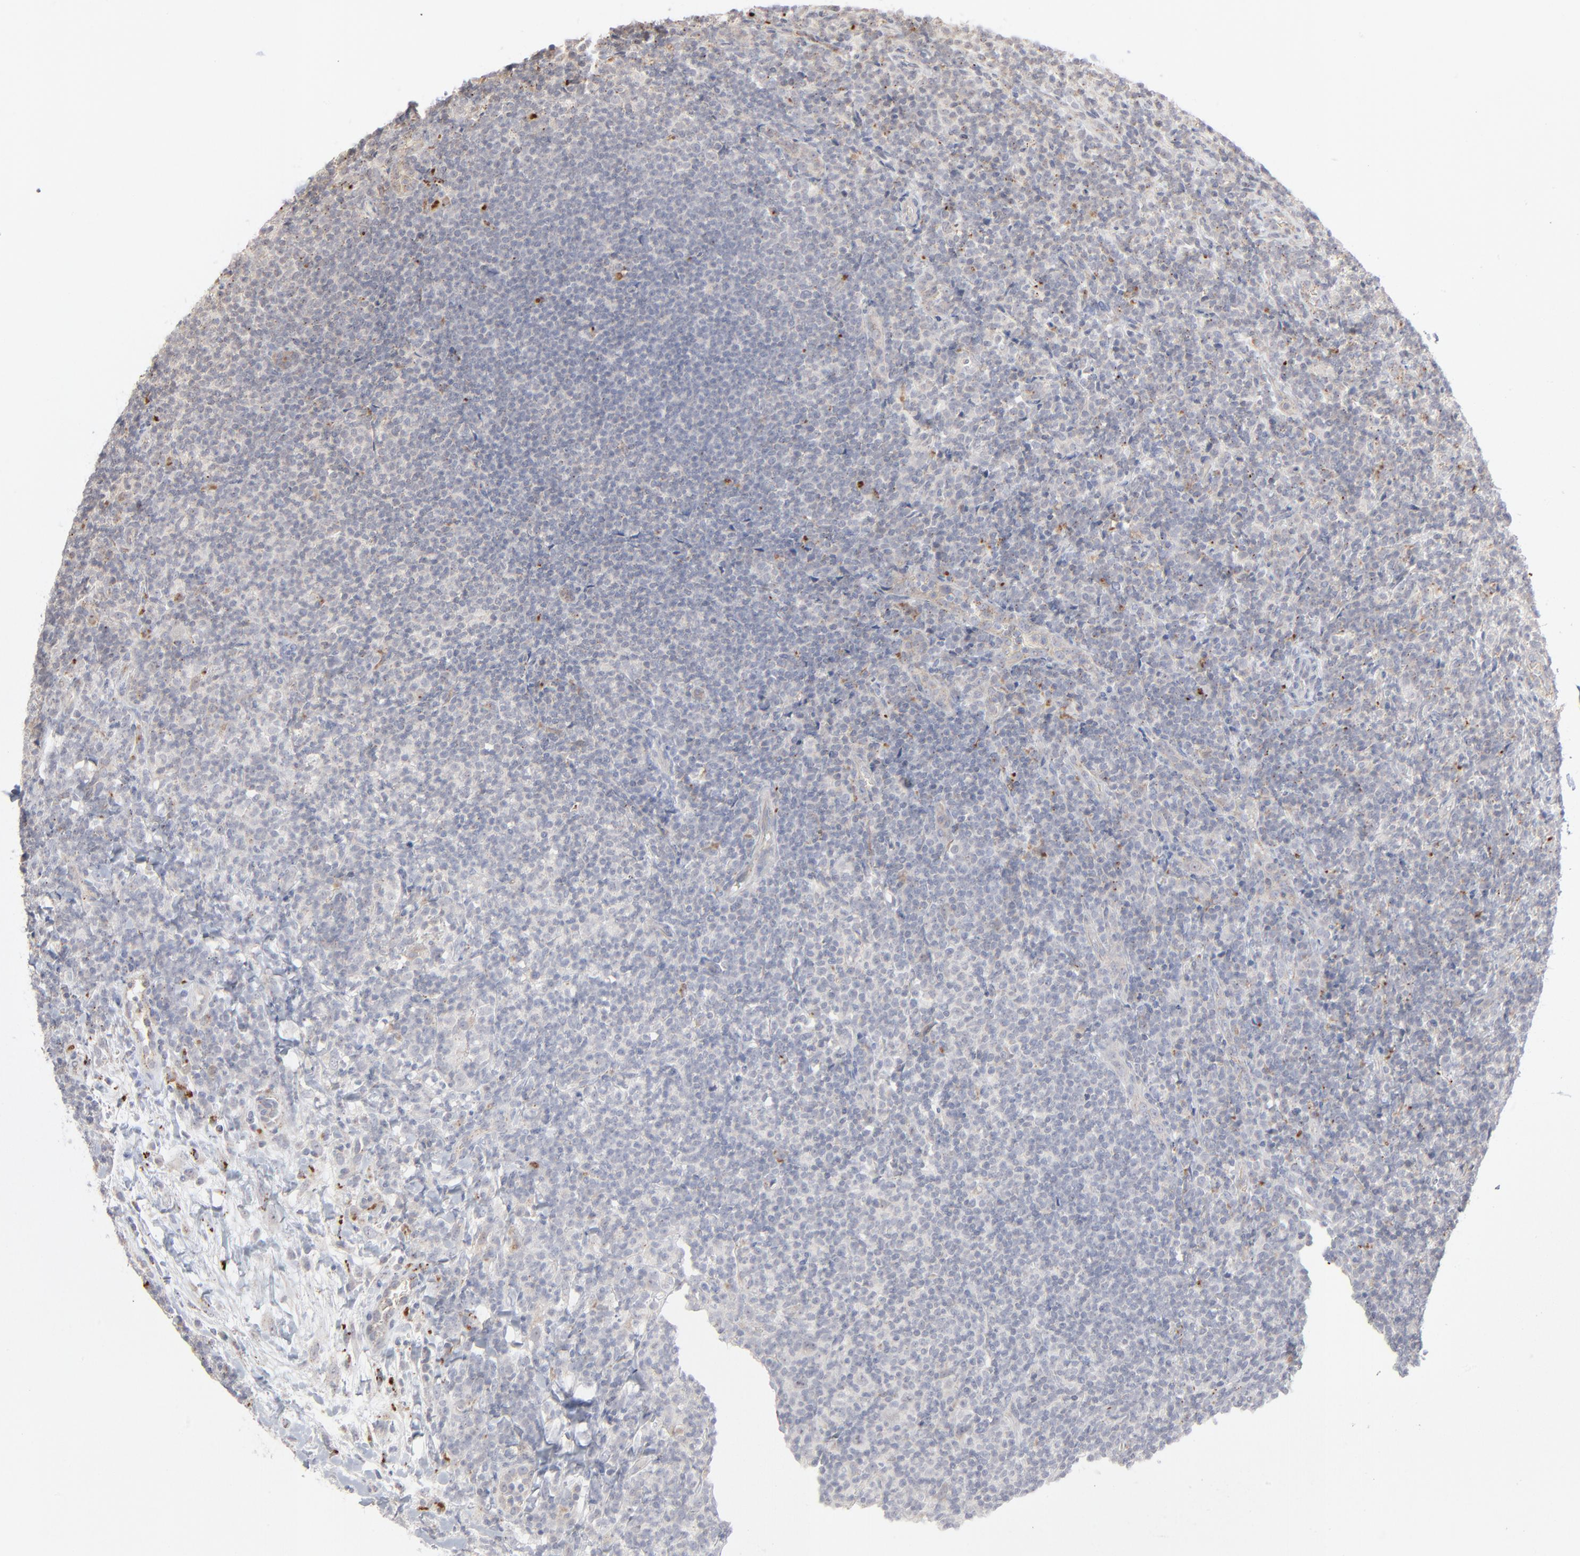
{"staining": {"intensity": "negative", "quantity": "none", "location": "none"}, "tissue": "lymphoma", "cell_type": "Tumor cells", "image_type": "cancer", "snomed": [{"axis": "morphology", "description": "Malignant lymphoma, non-Hodgkin's type, Low grade"}, {"axis": "topography", "description": "Lymph node"}], "caption": "IHC of human low-grade malignant lymphoma, non-Hodgkin's type exhibits no expression in tumor cells.", "gene": "POMT2", "patient": {"sex": "female", "age": 76}}